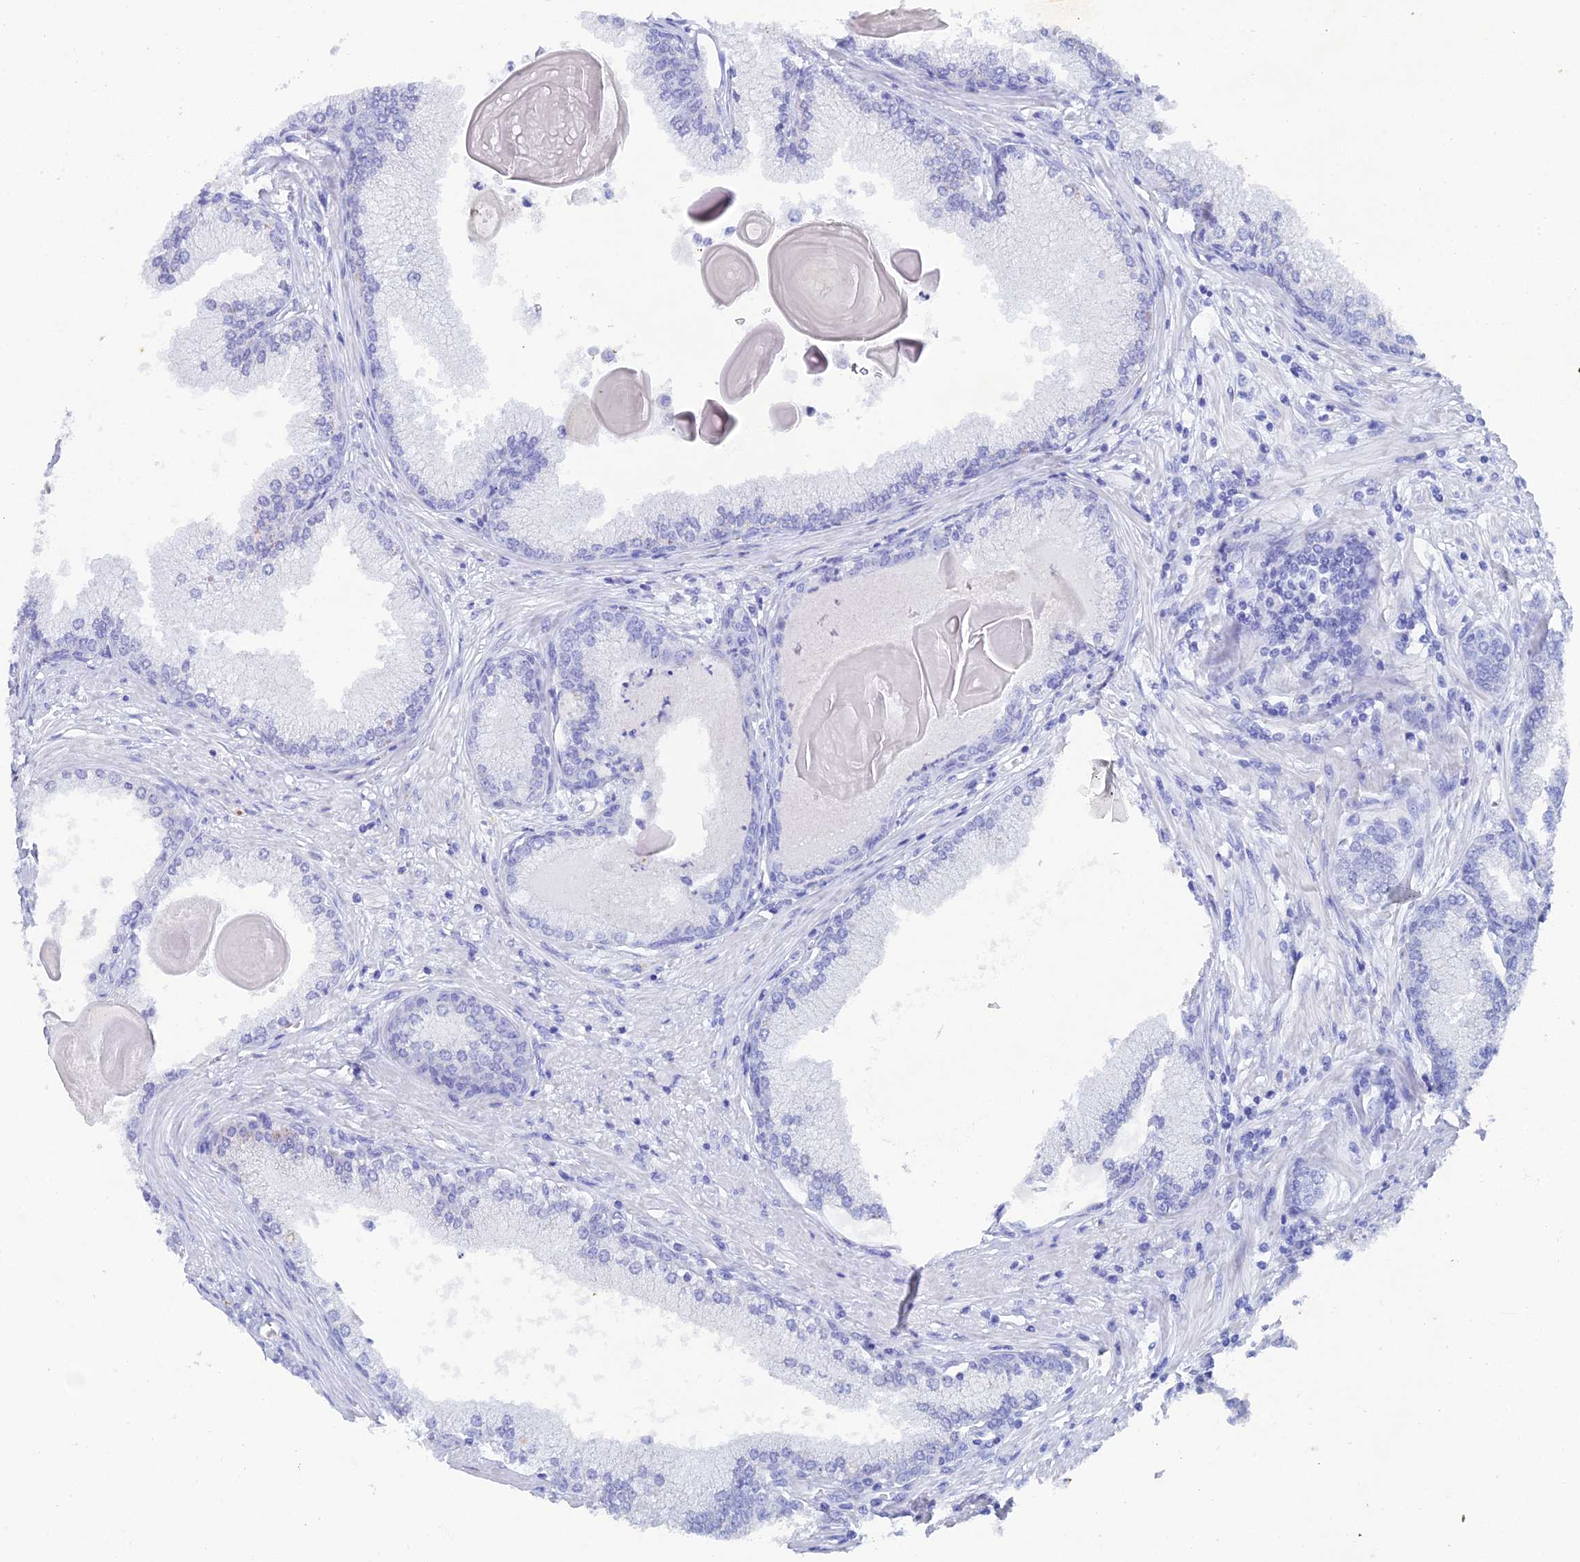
{"staining": {"intensity": "negative", "quantity": "none", "location": "none"}, "tissue": "prostate cancer", "cell_type": "Tumor cells", "image_type": "cancer", "snomed": [{"axis": "morphology", "description": "Adenocarcinoma, High grade"}, {"axis": "topography", "description": "Prostate"}], "caption": "There is no significant positivity in tumor cells of prostate high-grade adenocarcinoma.", "gene": "REG1A", "patient": {"sex": "male", "age": 74}}